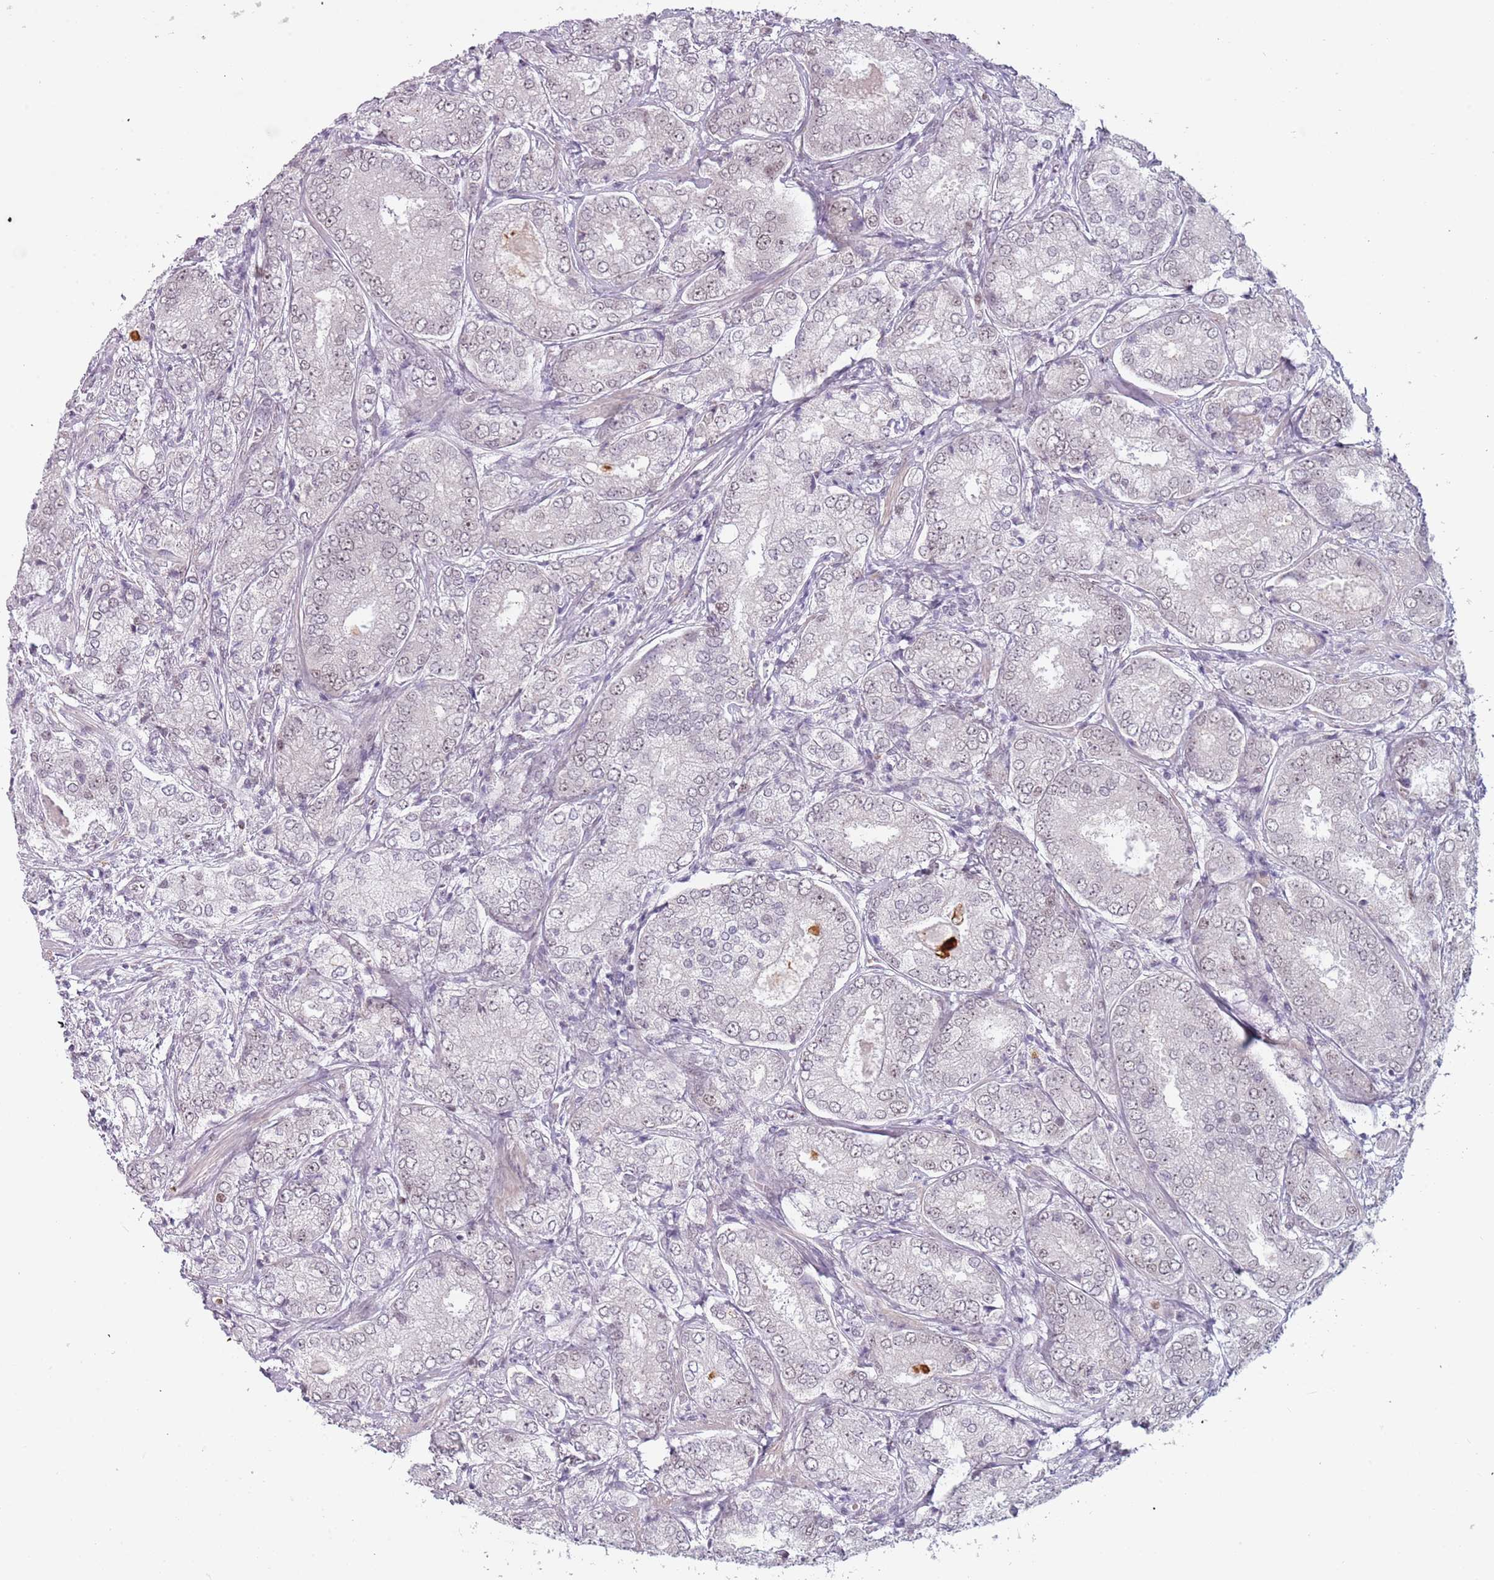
{"staining": {"intensity": "negative", "quantity": "none", "location": "none"}, "tissue": "prostate cancer", "cell_type": "Tumor cells", "image_type": "cancer", "snomed": [{"axis": "morphology", "description": "Adenocarcinoma, High grade"}, {"axis": "topography", "description": "Prostate"}], "caption": "Immunohistochemical staining of human prostate adenocarcinoma (high-grade) reveals no significant positivity in tumor cells.", "gene": "REXO4", "patient": {"sex": "male", "age": 63}}